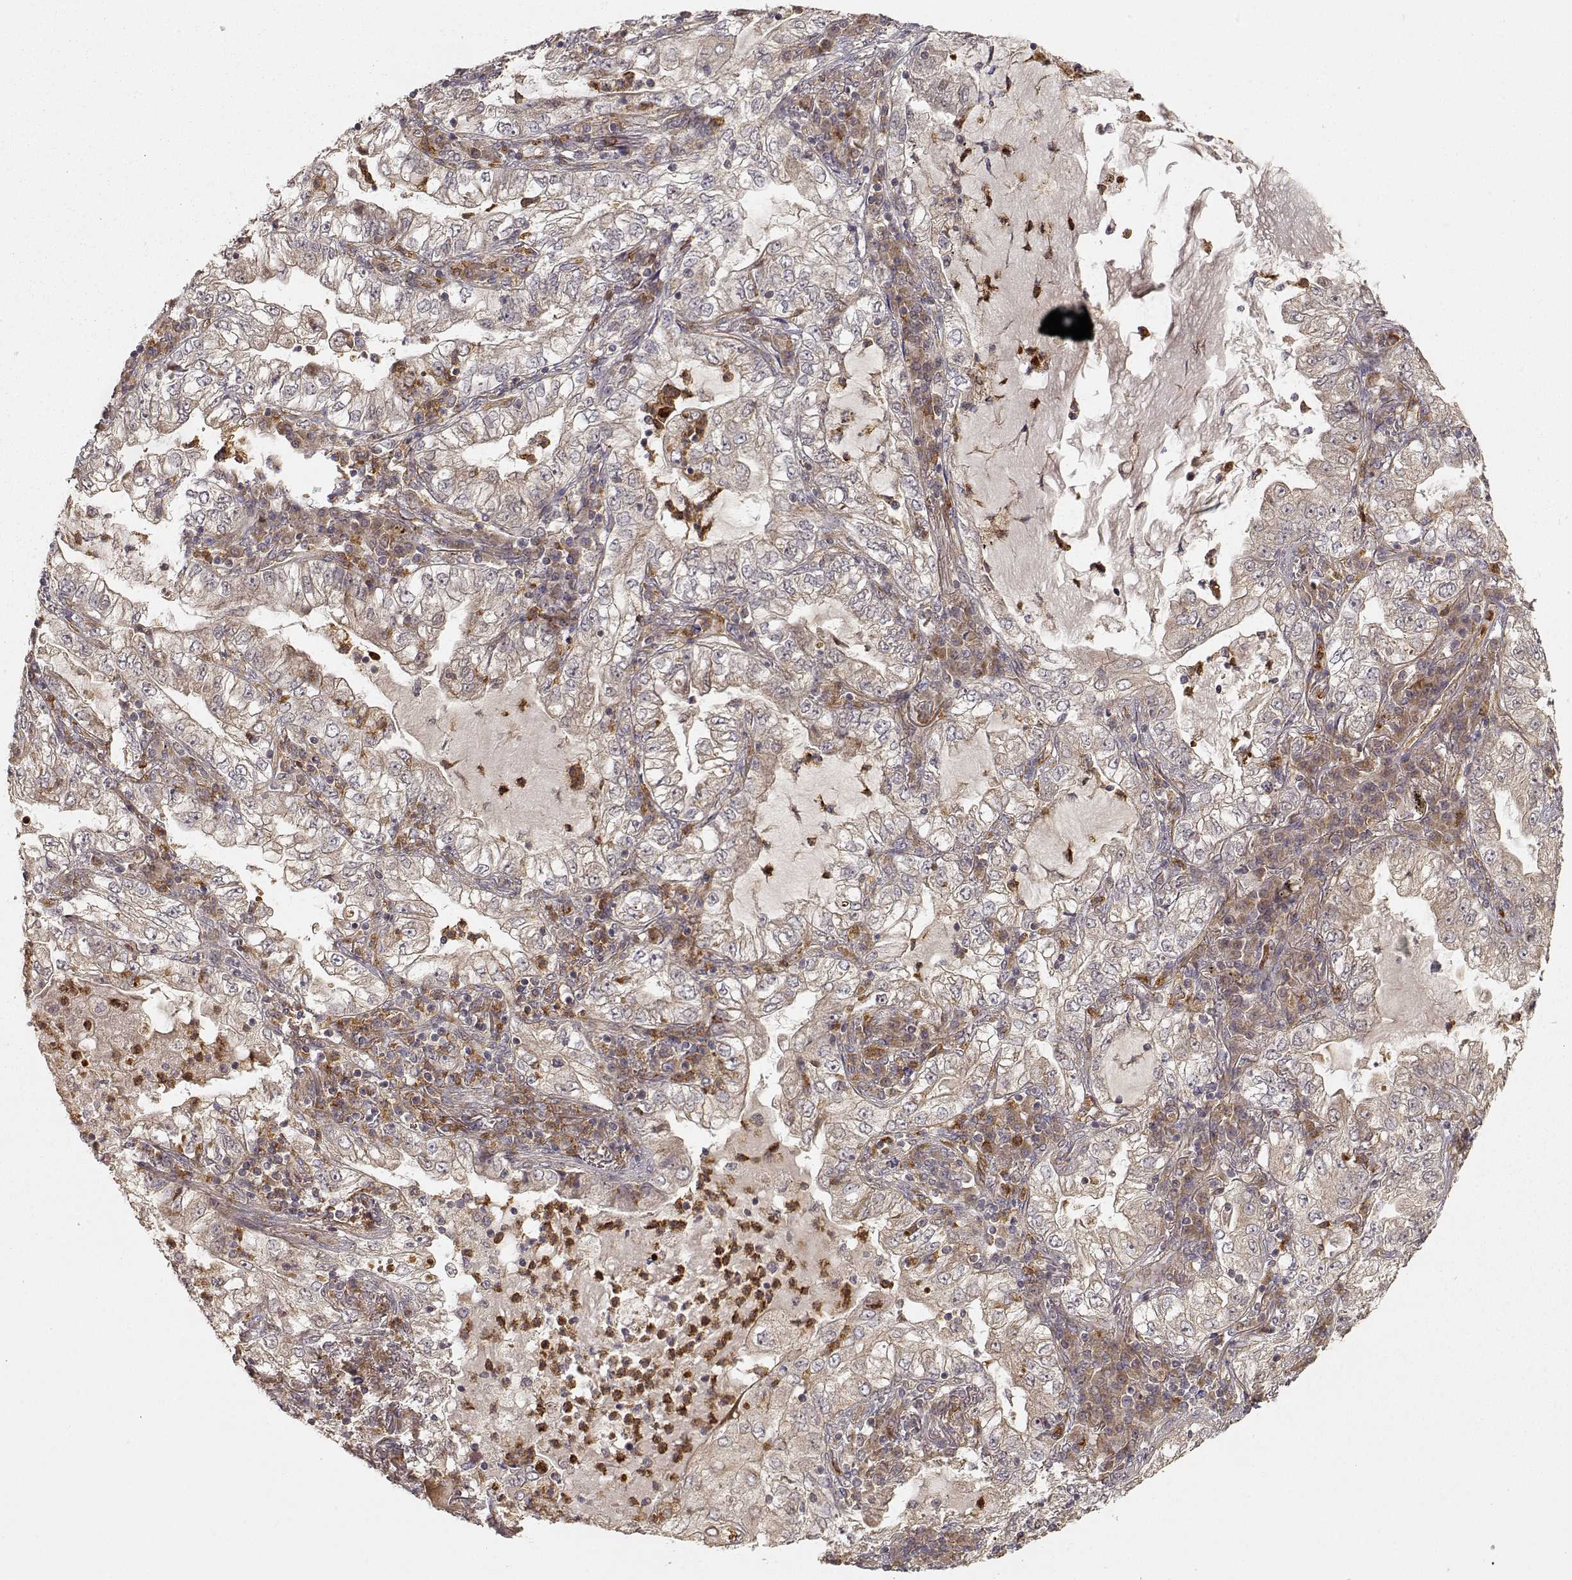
{"staining": {"intensity": "weak", "quantity": ">75%", "location": "cytoplasmic/membranous"}, "tissue": "lung cancer", "cell_type": "Tumor cells", "image_type": "cancer", "snomed": [{"axis": "morphology", "description": "Adenocarcinoma, NOS"}, {"axis": "topography", "description": "Lung"}], "caption": "Immunohistochemistry staining of lung cancer, which shows low levels of weak cytoplasmic/membranous staining in approximately >75% of tumor cells indicating weak cytoplasmic/membranous protein positivity. The staining was performed using DAB (brown) for protein detection and nuclei were counterstained in hematoxylin (blue).", "gene": "CDK5RAP2", "patient": {"sex": "female", "age": 73}}